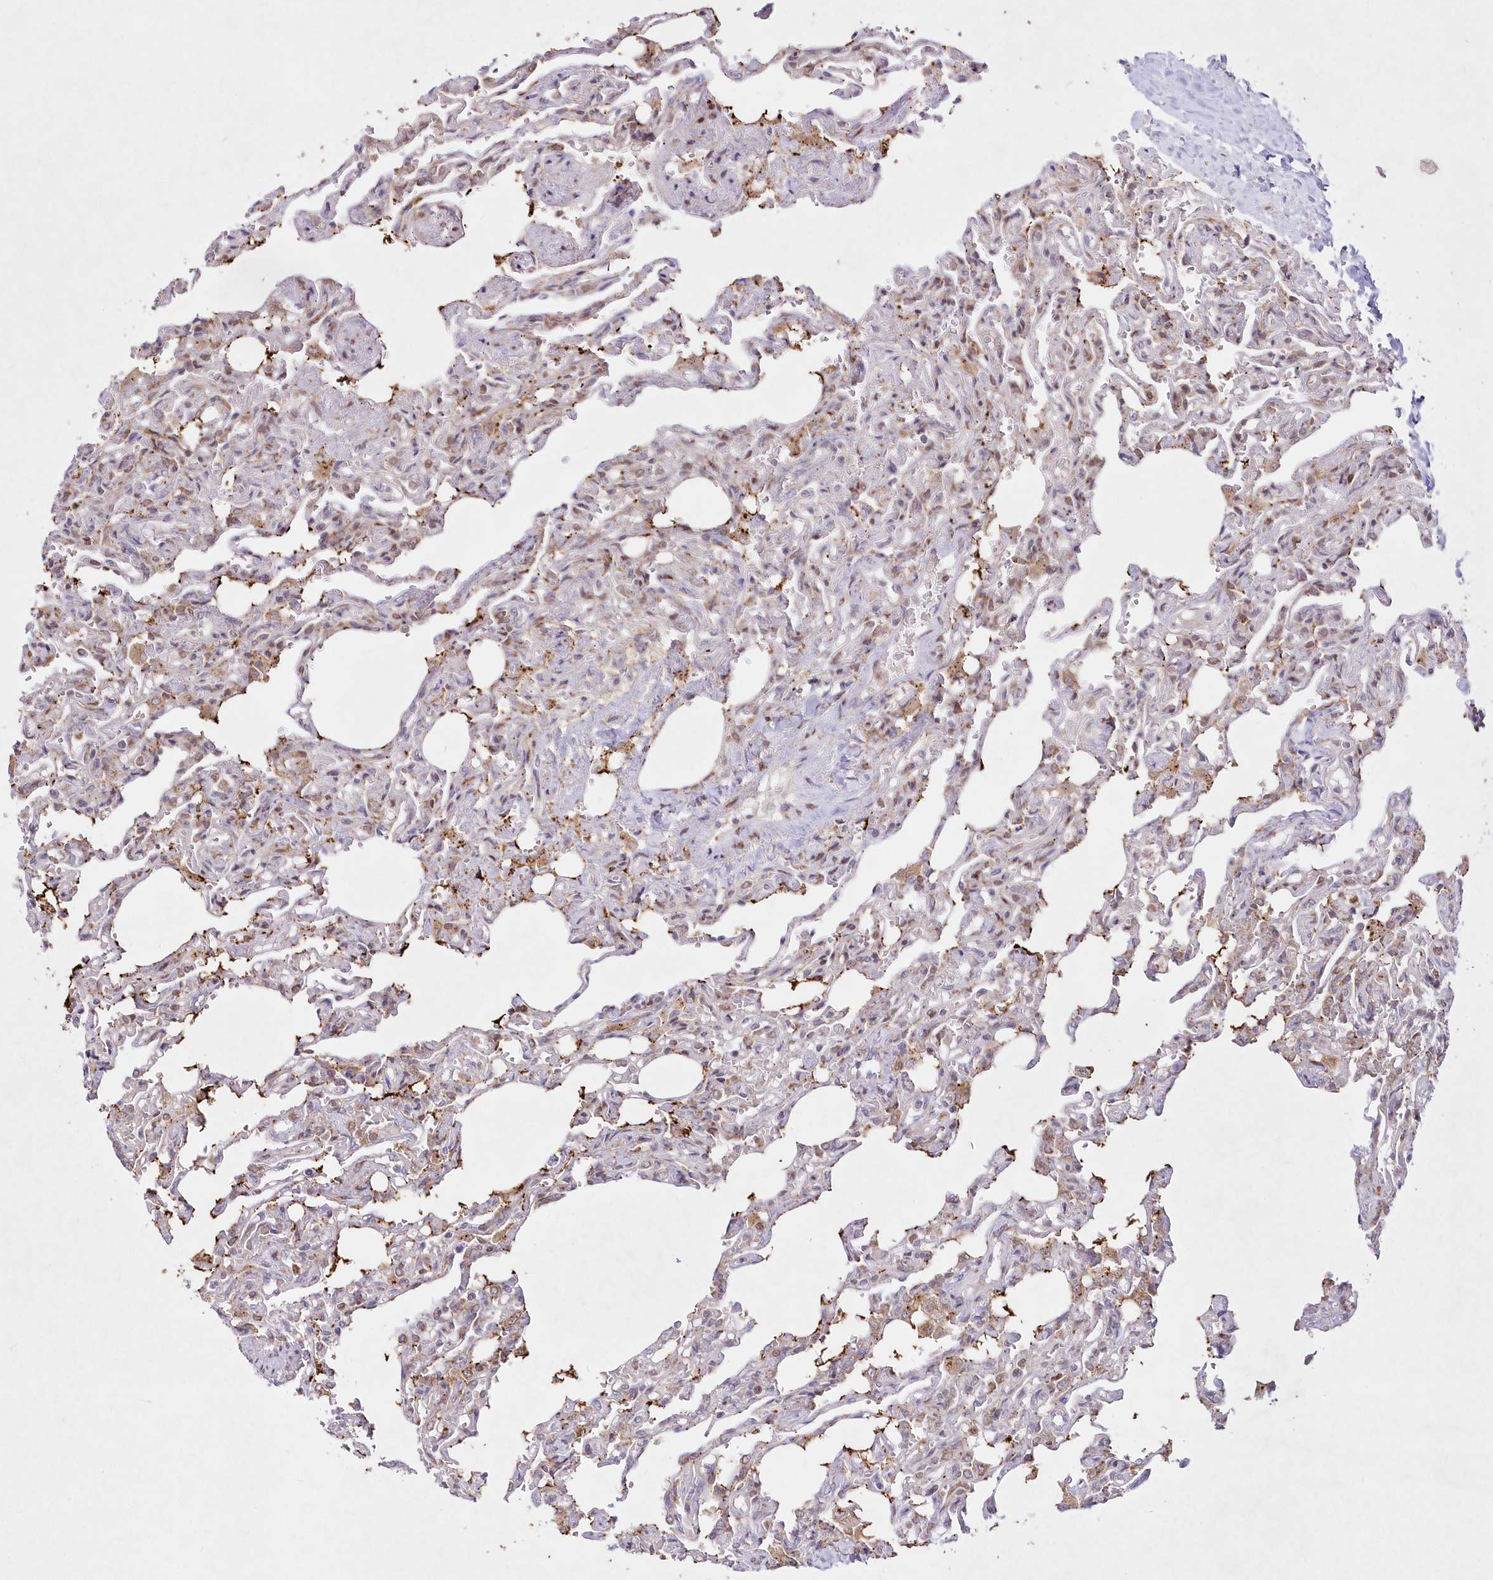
{"staining": {"intensity": "moderate", "quantity": "<25%", "location": "nuclear"}, "tissue": "lung", "cell_type": "Alveolar cells", "image_type": "normal", "snomed": [{"axis": "morphology", "description": "Normal tissue, NOS"}, {"axis": "topography", "description": "Lung"}], "caption": "Protein expression by immunohistochemistry shows moderate nuclear staining in approximately <25% of alveolar cells in unremarkable lung.", "gene": "LDB1", "patient": {"sex": "male", "age": 21}}